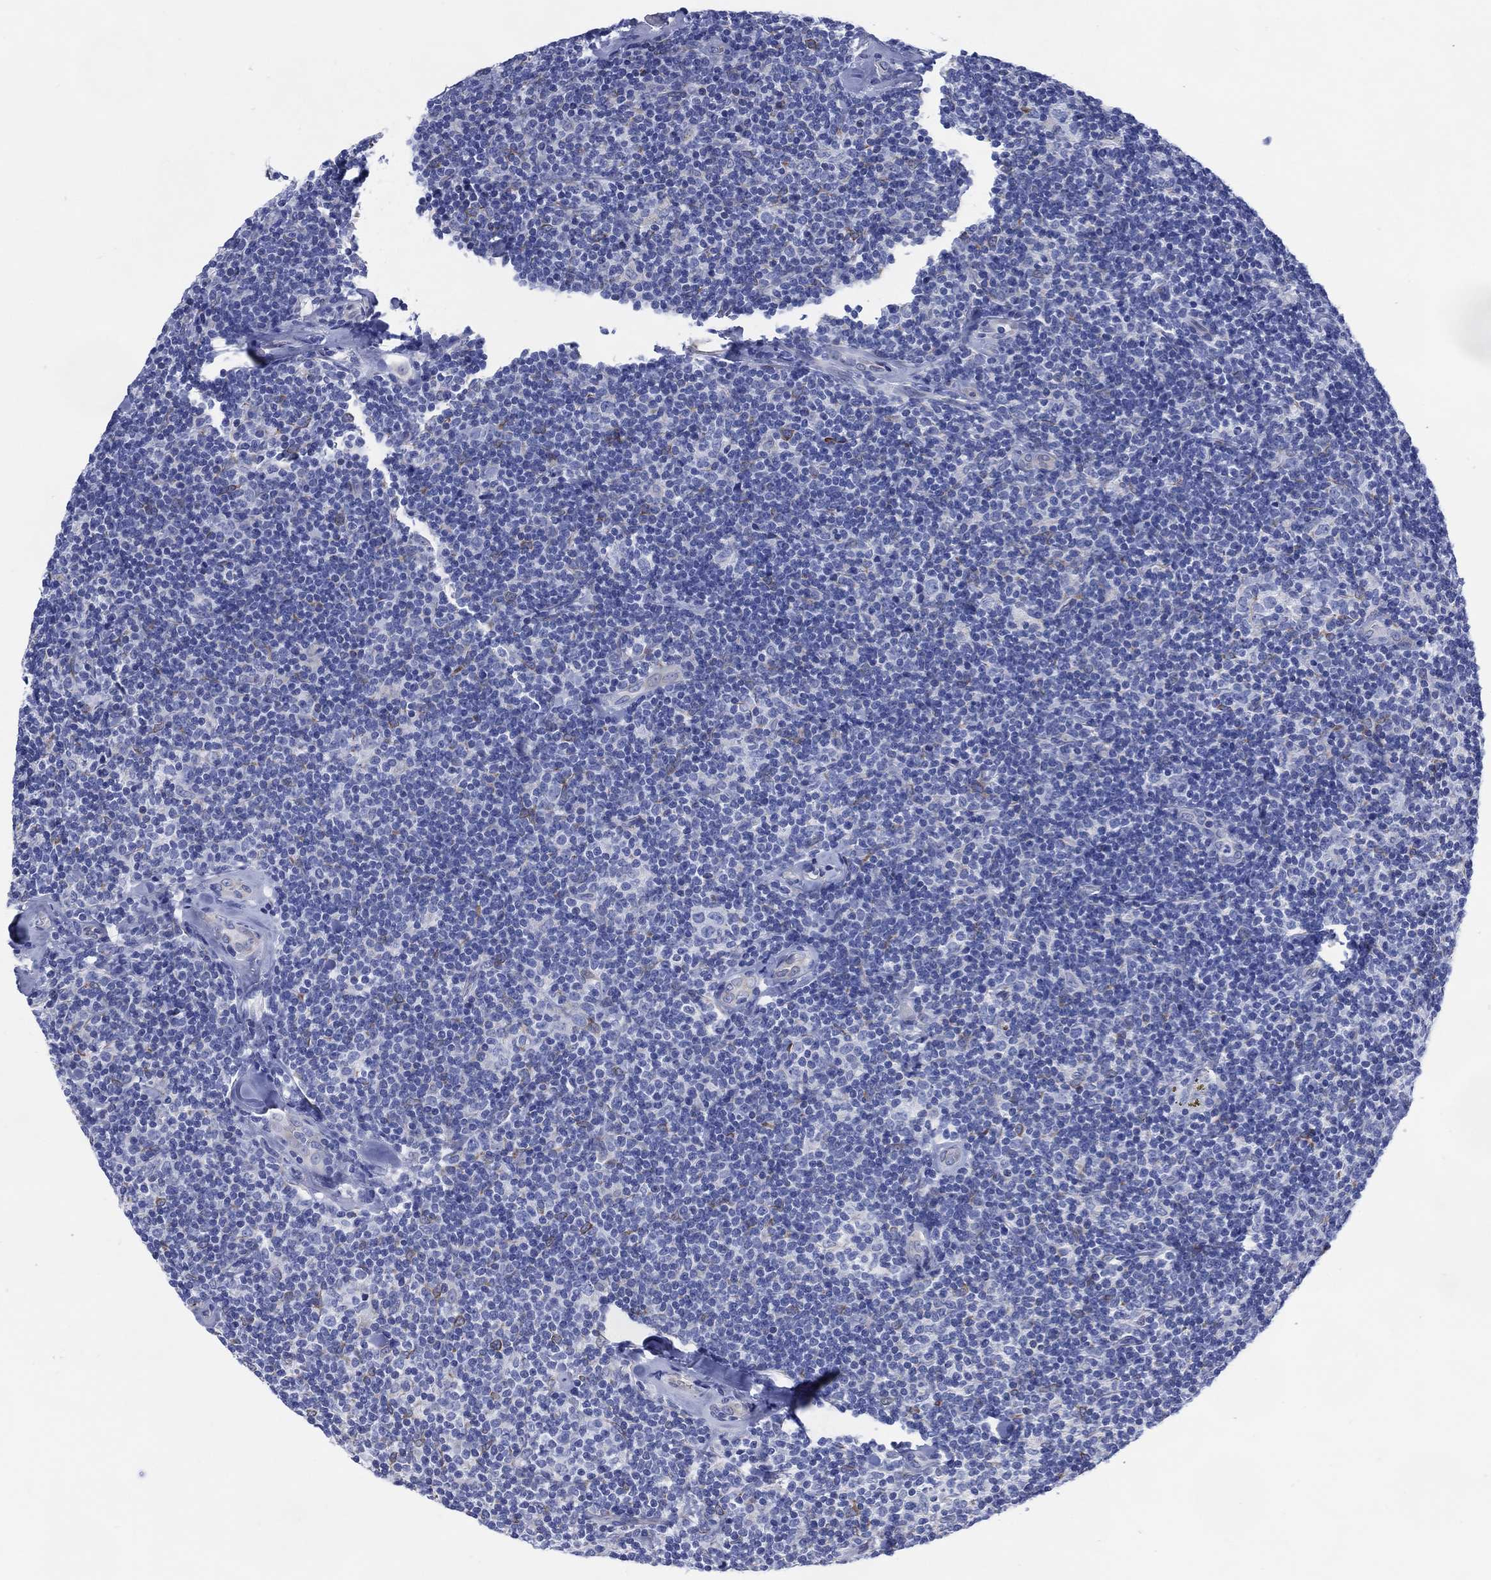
{"staining": {"intensity": "negative", "quantity": "none", "location": "none"}, "tissue": "lymphoma", "cell_type": "Tumor cells", "image_type": "cancer", "snomed": [{"axis": "morphology", "description": "Malignant lymphoma, non-Hodgkin's type, Low grade"}, {"axis": "topography", "description": "Lymph node"}], "caption": "Lymphoma was stained to show a protein in brown. There is no significant expression in tumor cells.", "gene": "DDI1", "patient": {"sex": "female", "age": 56}}